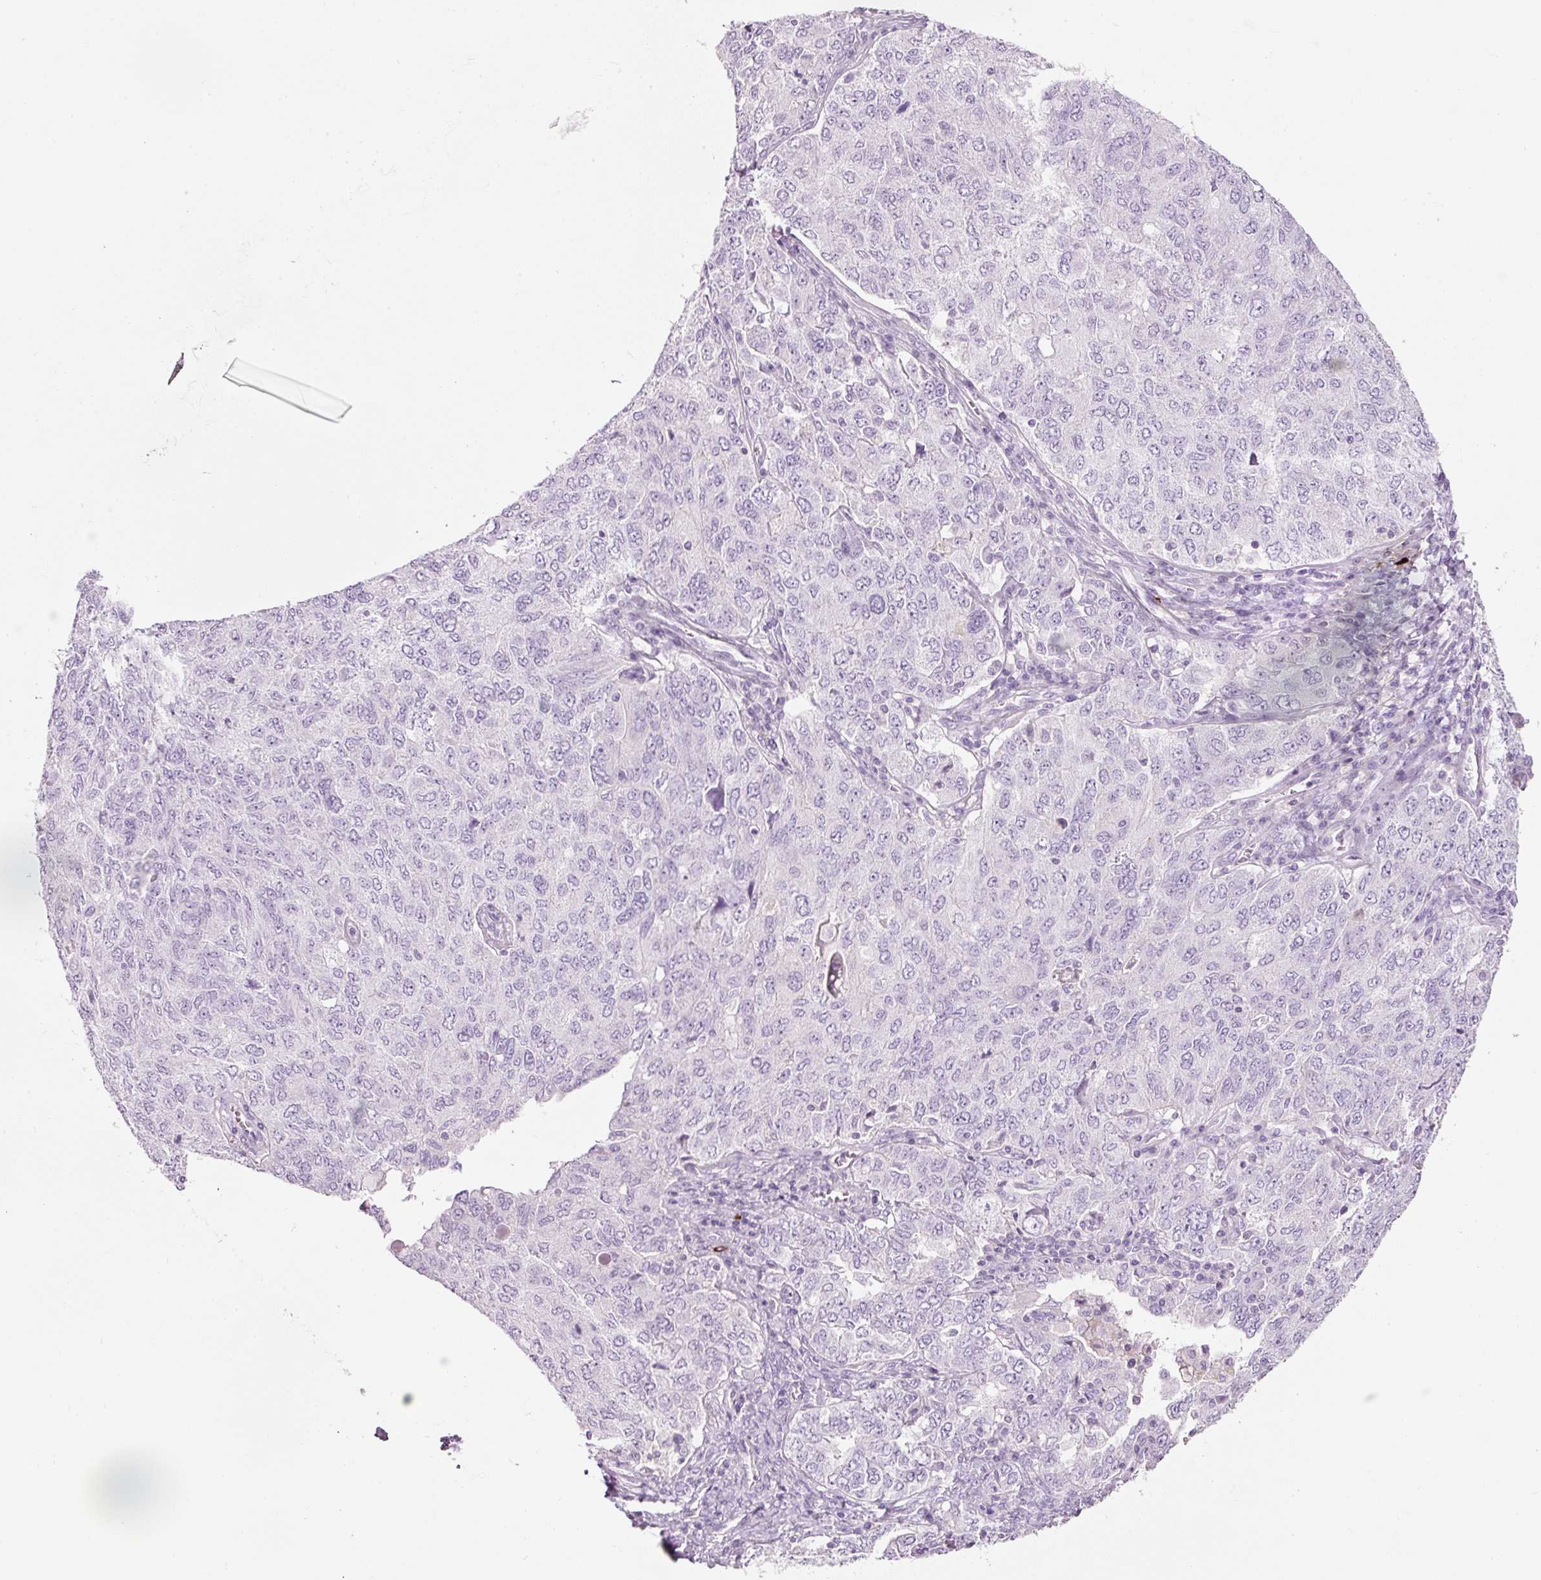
{"staining": {"intensity": "negative", "quantity": "none", "location": "none"}, "tissue": "ovarian cancer", "cell_type": "Tumor cells", "image_type": "cancer", "snomed": [{"axis": "morphology", "description": "Carcinoma, endometroid"}, {"axis": "topography", "description": "Ovary"}], "caption": "A high-resolution image shows immunohistochemistry (IHC) staining of ovarian cancer, which displays no significant positivity in tumor cells.", "gene": "CMA1", "patient": {"sex": "female", "age": 62}}